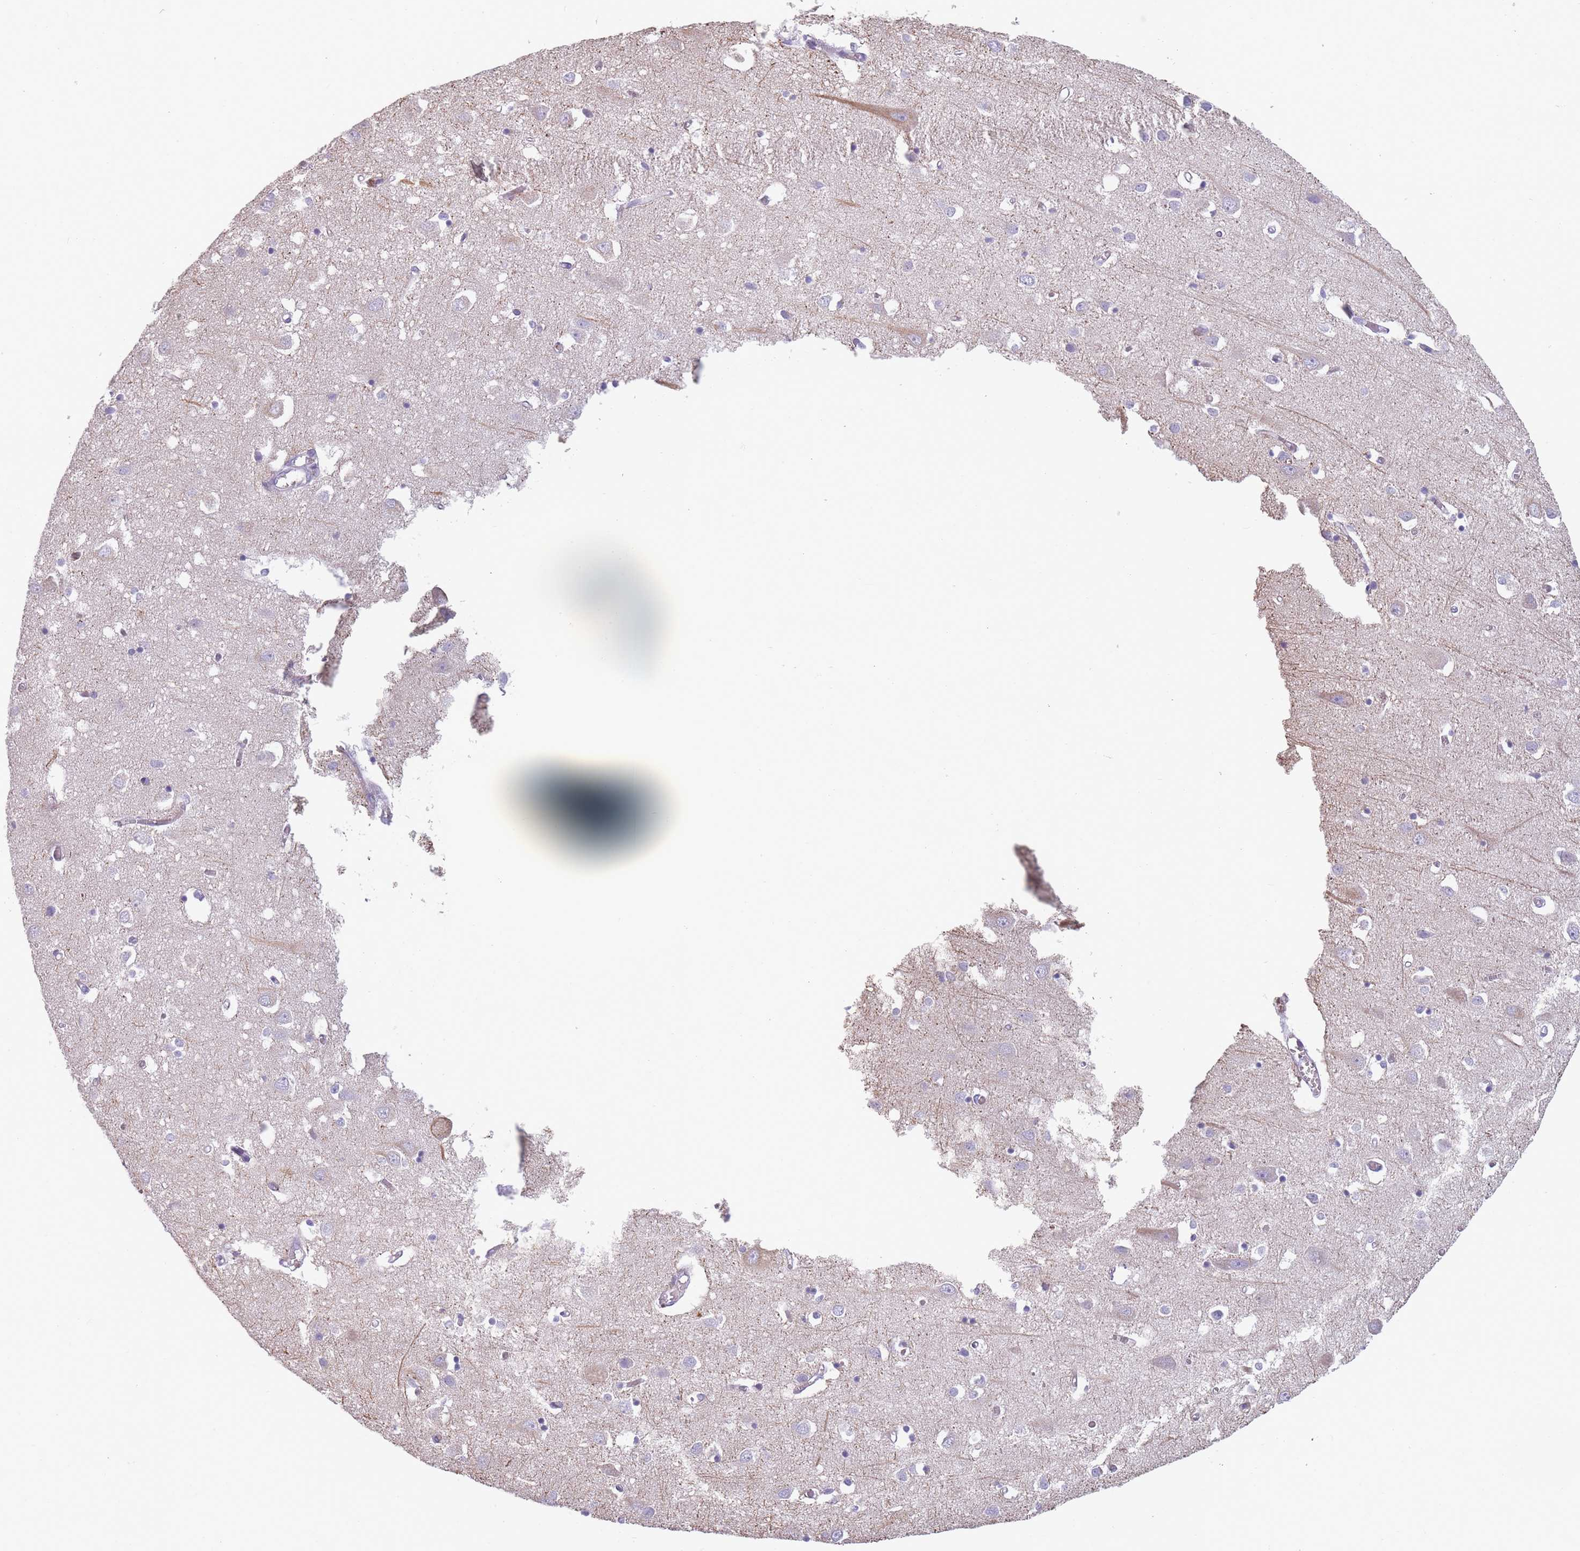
{"staining": {"intensity": "negative", "quantity": "none", "location": "none"}, "tissue": "cerebral cortex", "cell_type": "Endothelial cells", "image_type": "normal", "snomed": [{"axis": "morphology", "description": "Normal tissue, NOS"}, {"axis": "topography", "description": "Cerebral cortex"}], "caption": "Immunohistochemical staining of benign cerebral cortex reveals no significant expression in endothelial cells.", "gene": "CR1L", "patient": {"sex": "male", "age": 70}}